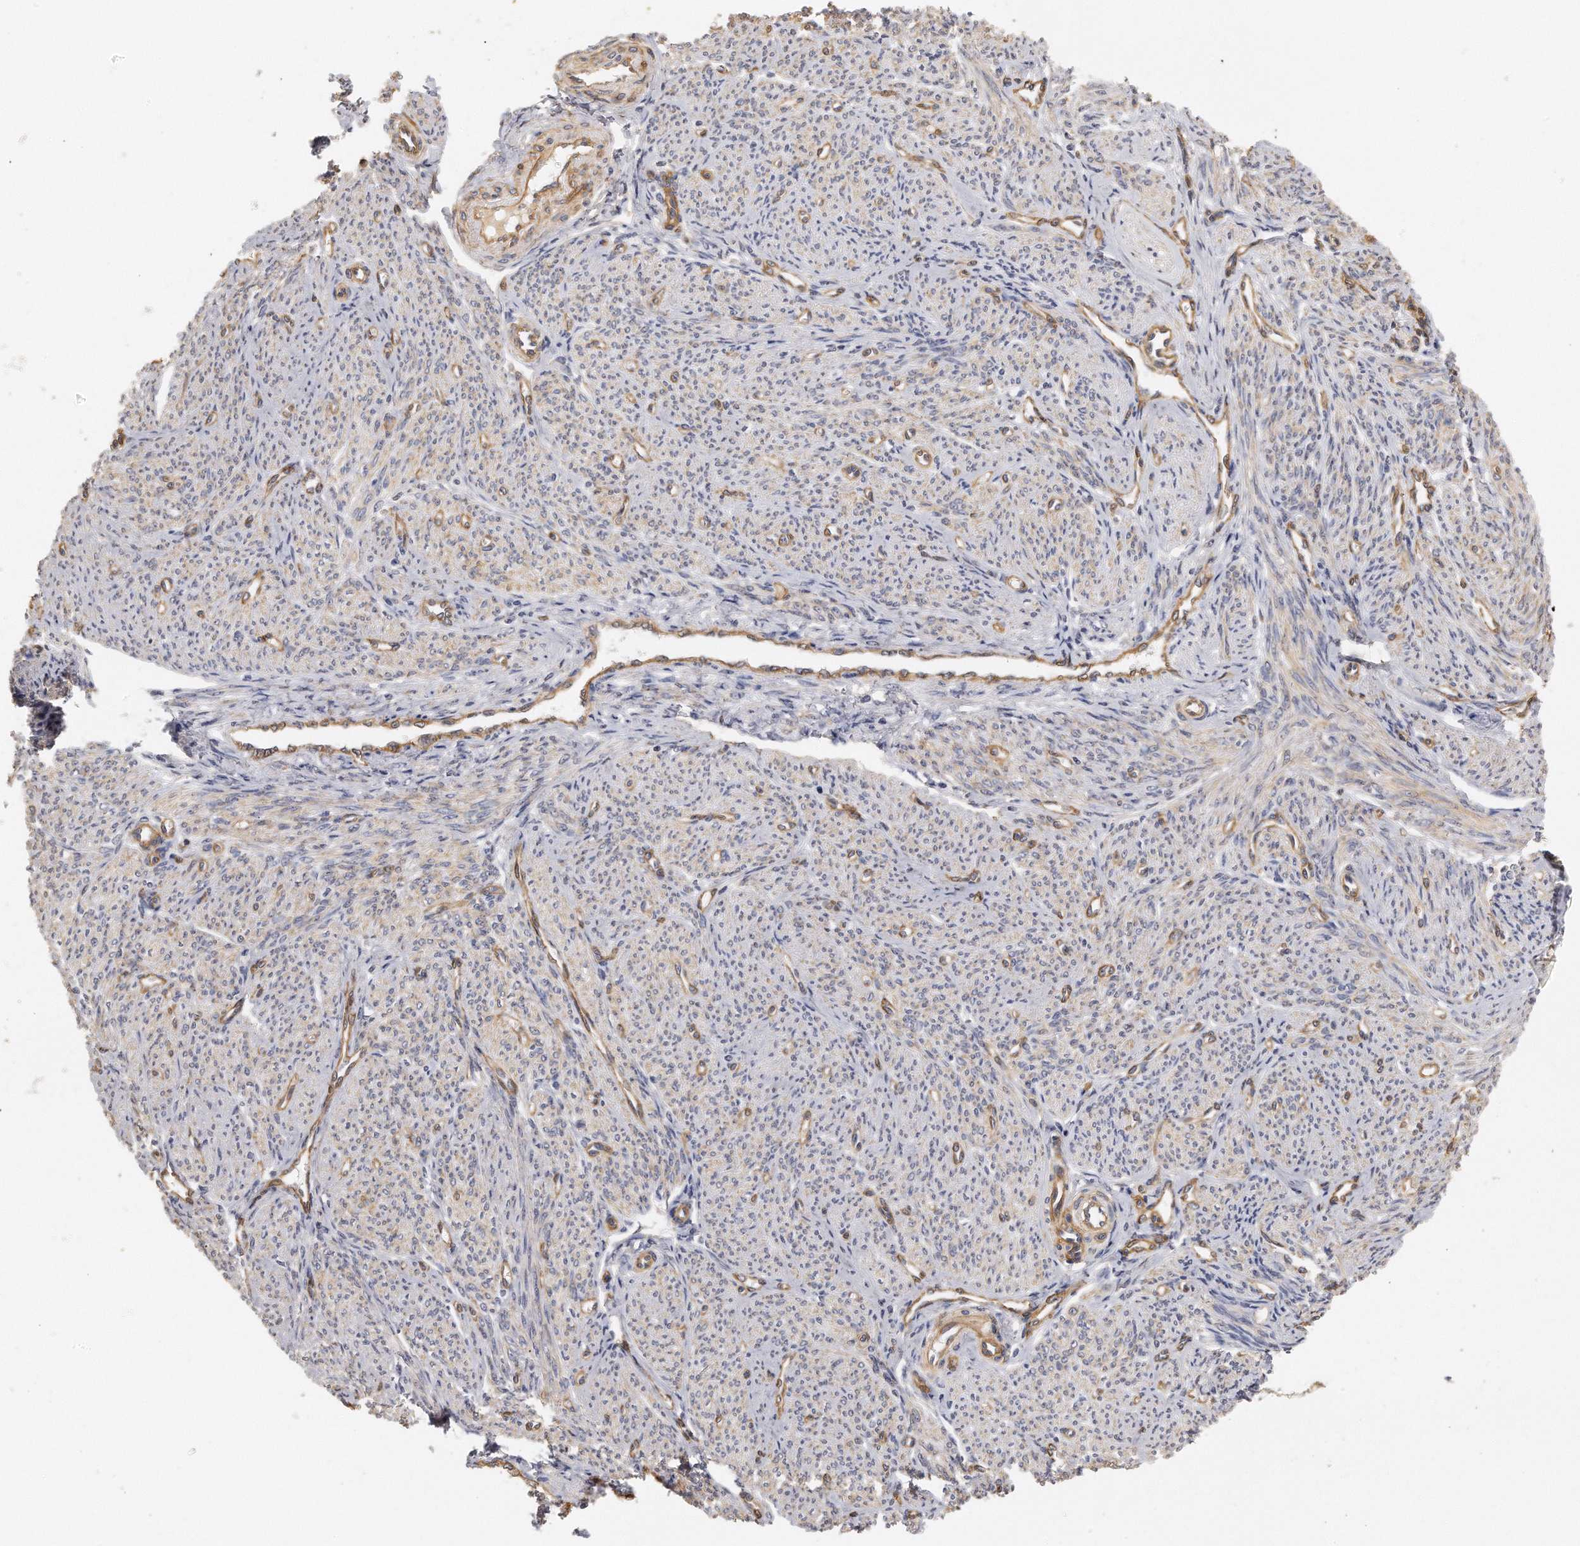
{"staining": {"intensity": "weak", "quantity": "25%-75%", "location": "cytoplasmic/membranous"}, "tissue": "smooth muscle", "cell_type": "Smooth muscle cells", "image_type": "normal", "snomed": [{"axis": "morphology", "description": "Normal tissue, NOS"}, {"axis": "topography", "description": "Smooth muscle"}], "caption": "Weak cytoplasmic/membranous protein staining is appreciated in approximately 25%-75% of smooth muscle cells in smooth muscle. (DAB = brown stain, brightfield microscopy at high magnification).", "gene": "CHST7", "patient": {"sex": "female", "age": 65}}